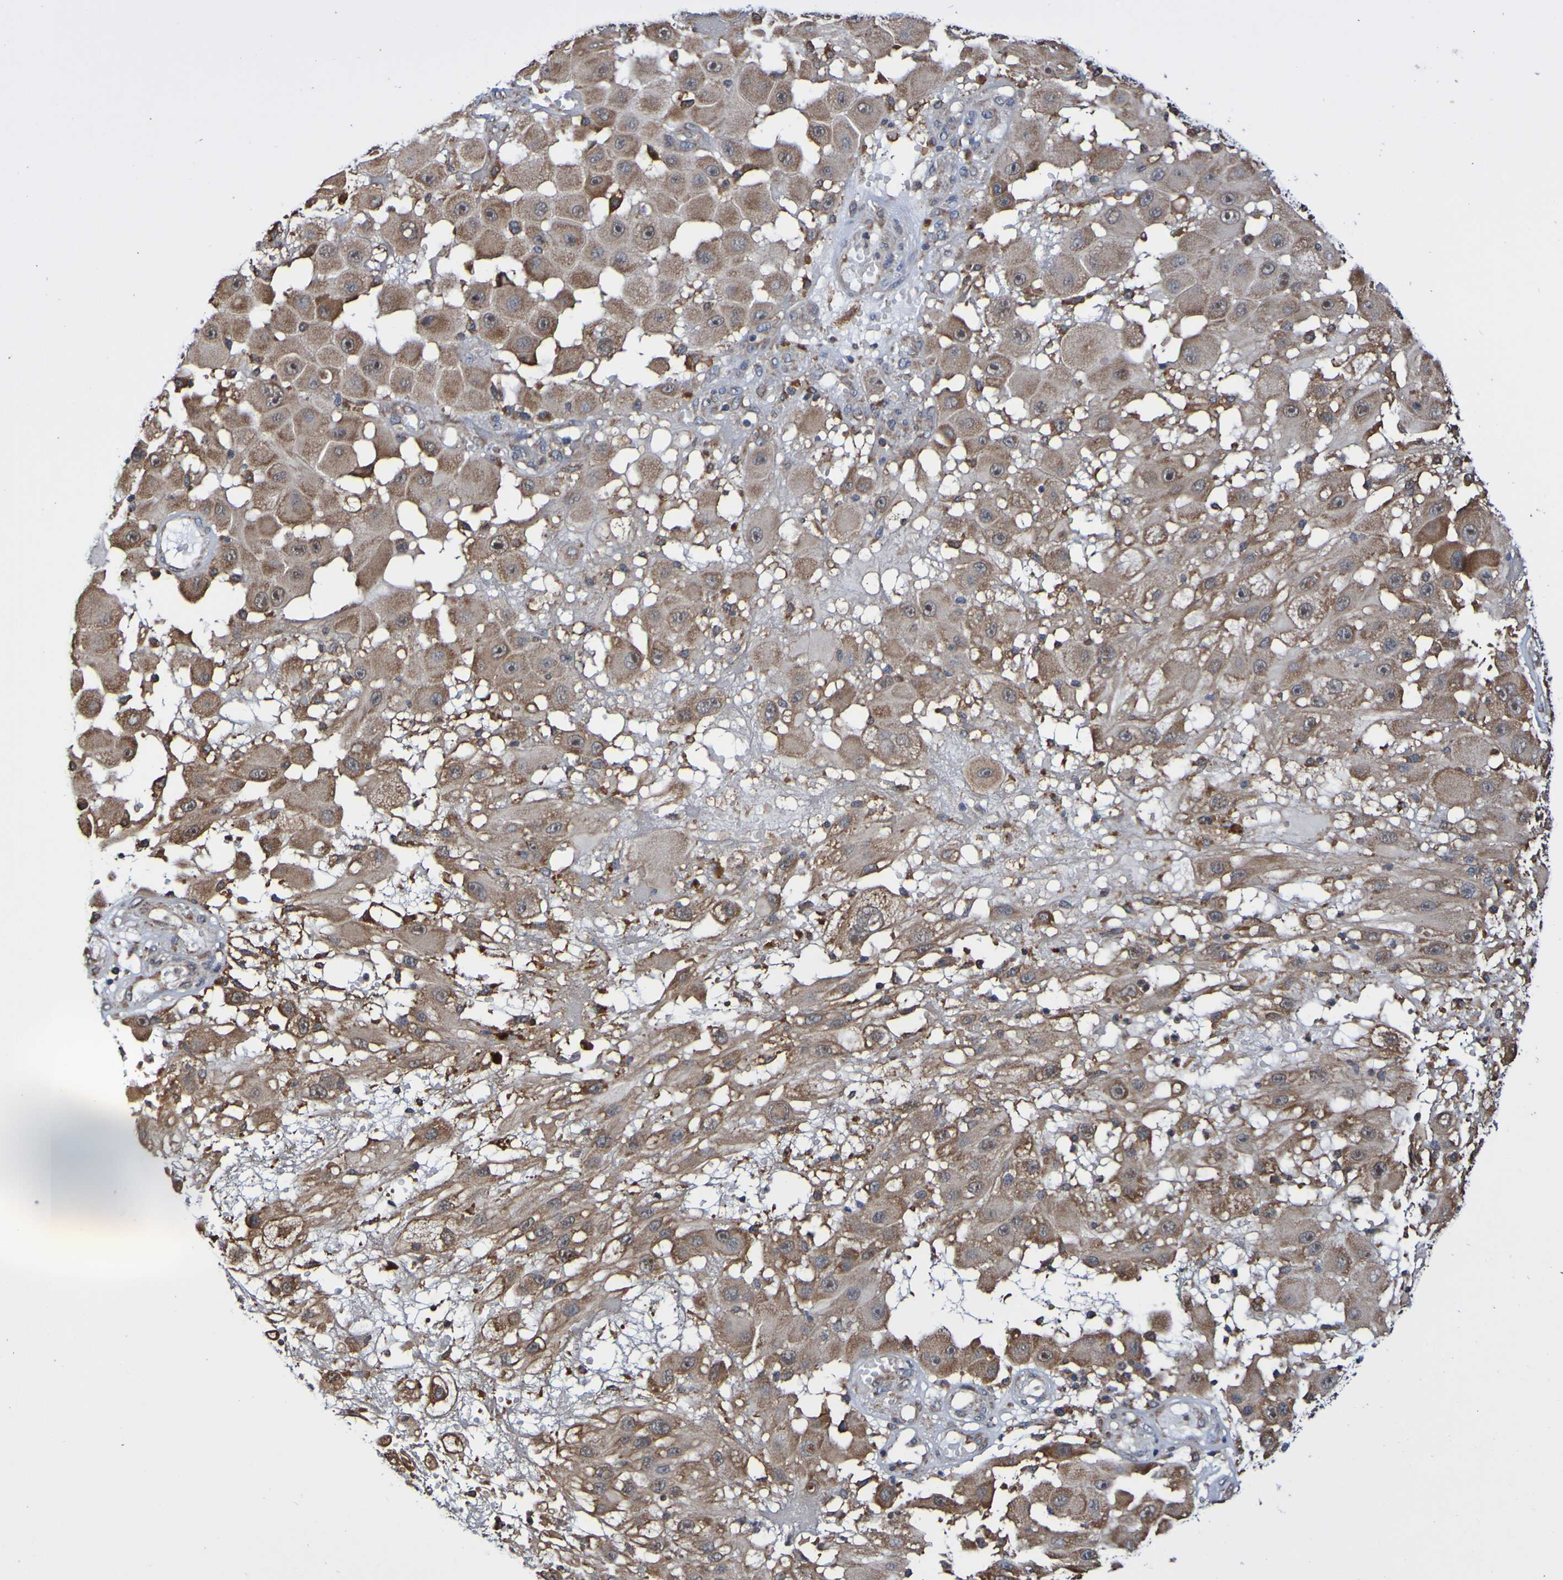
{"staining": {"intensity": "moderate", "quantity": ">75%", "location": "cytoplasmic/membranous"}, "tissue": "melanoma", "cell_type": "Tumor cells", "image_type": "cancer", "snomed": [{"axis": "morphology", "description": "Malignant melanoma, NOS"}, {"axis": "topography", "description": "Skin"}], "caption": "A brown stain shows moderate cytoplasmic/membranous staining of a protein in melanoma tumor cells.", "gene": "AXIN1", "patient": {"sex": "female", "age": 81}}